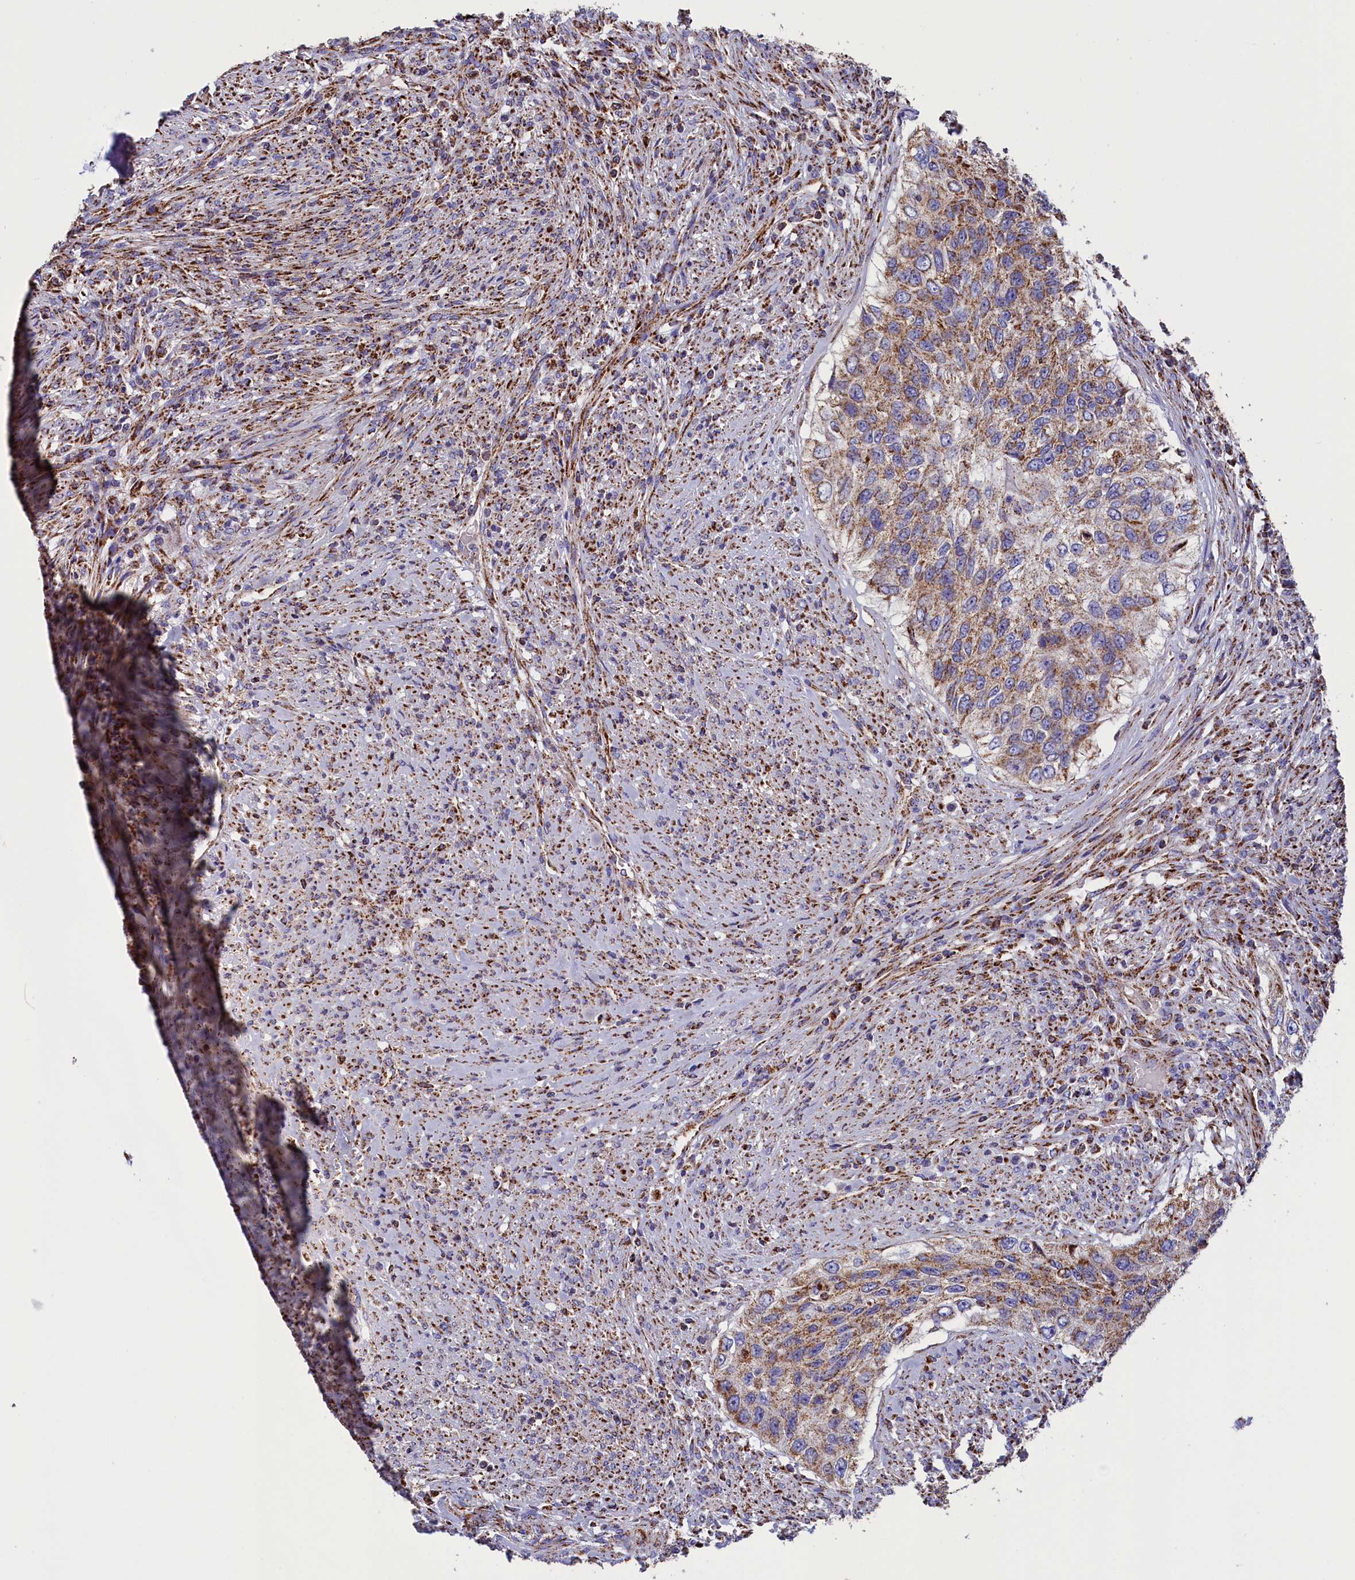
{"staining": {"intensity": "moderate", "quantity": ">75%", "location": "cytoplasmic/membranous"}, "tissue": "urothelial cancer", "cell_type": "Tumor cells", "image_type": "cancer", "snomed": [{"axis": "morphology", "description": "Urothelial carcinoma, High grade"}, {"axis": "topography", "description": "Urinary bladder"}], "caption": "Protein expression analysis of urothelial cancer demonstrates moderate cytoplasmic/membranous staining in about >75% of tumor cells.", "gene": "SLC39A3", "patient": {"sex": "female", "age": 60}}